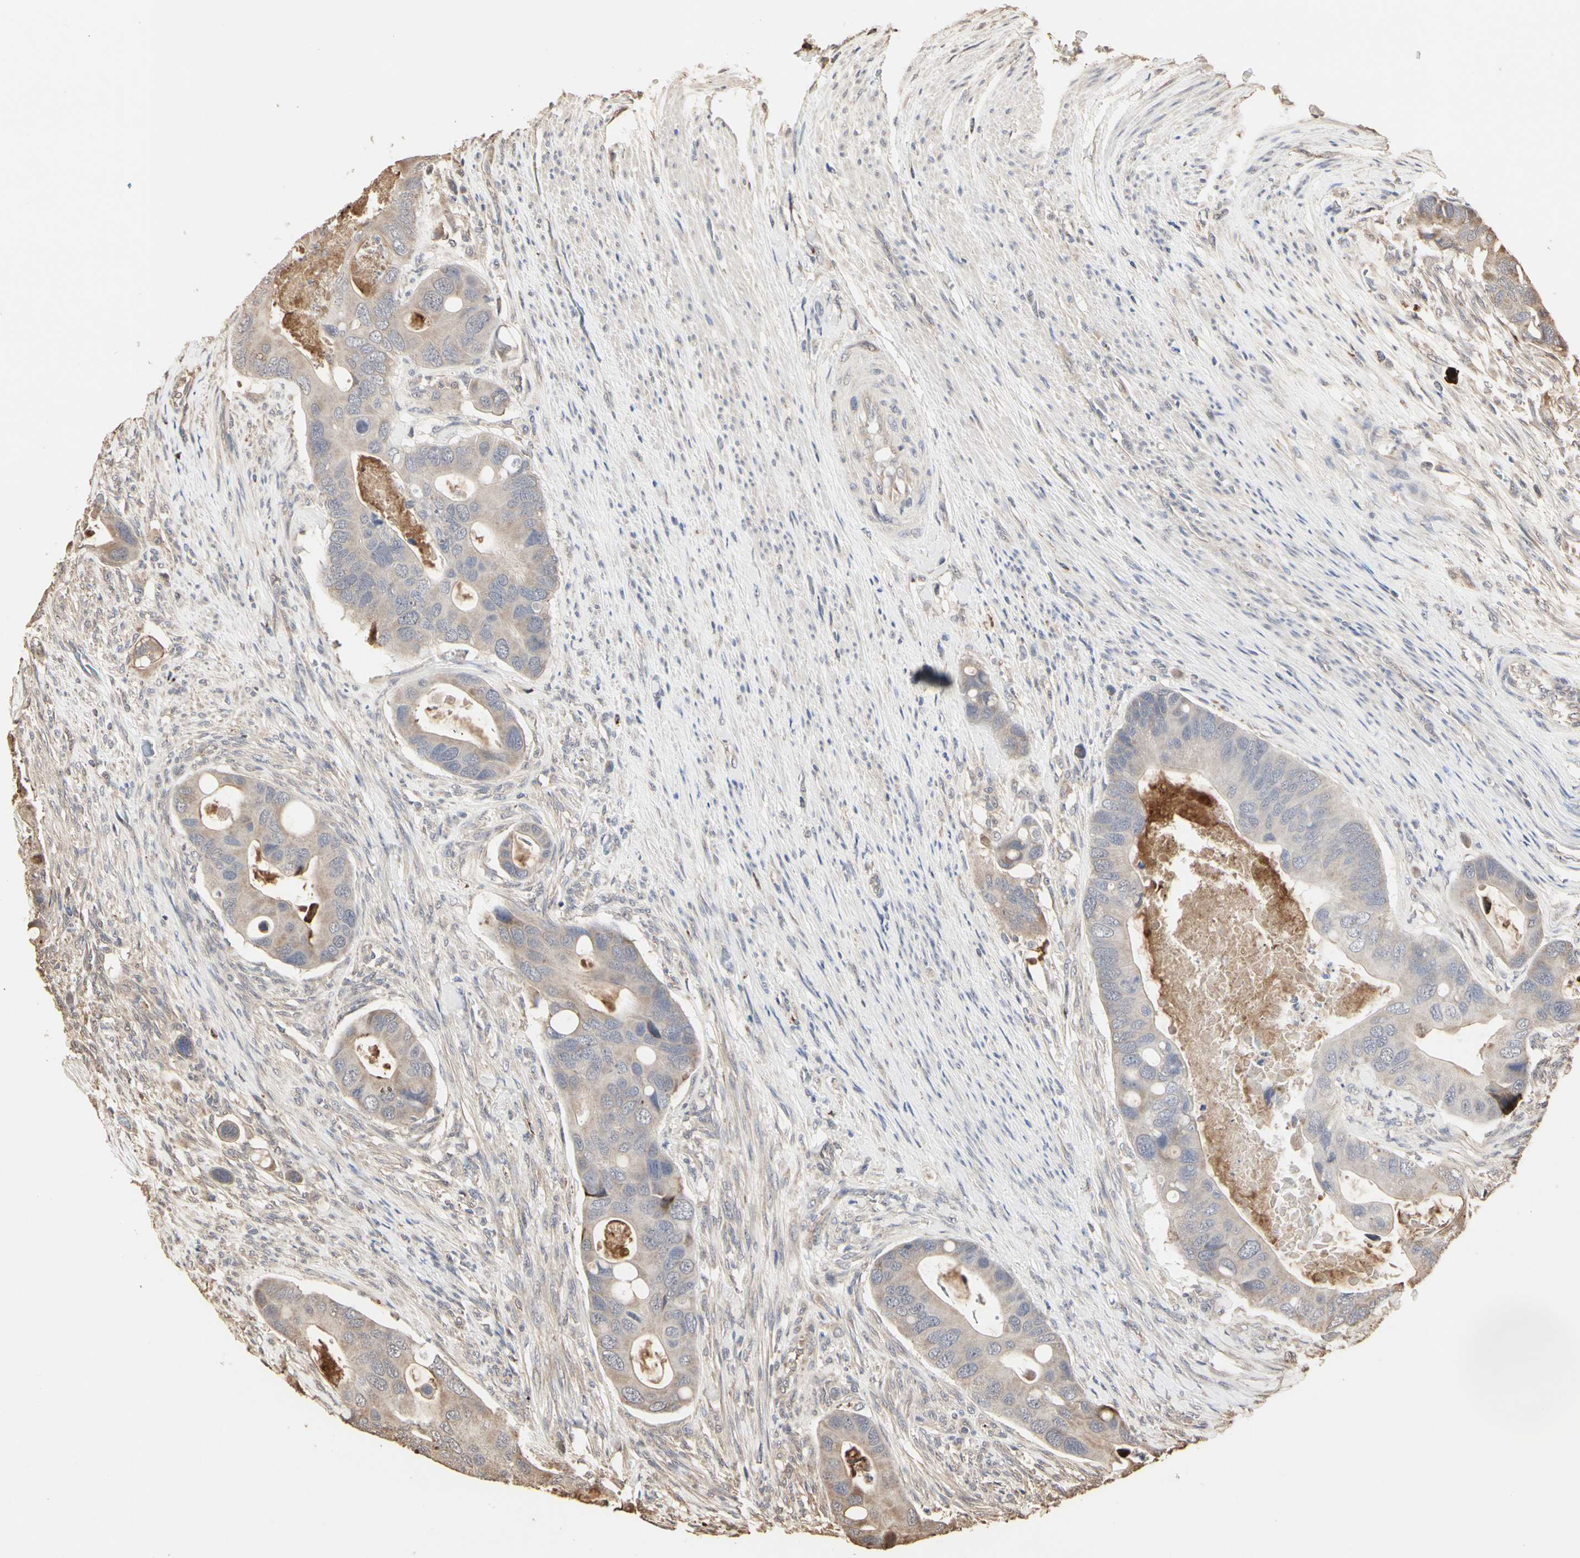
{"staining": {"intensity": "weak", "quantity": ">75%", "location": "cytoplasmic/membranous"}, "tissue": "colorectal cancer", "cell_type": "Tumor cells", "image_type": "cancer", "snomed": [{"axis": "morphology", "description": "Adenocarcinoma, NOS"}, {"axis": "topography", "description": "Rectum"}], "caption": "An immunohistochemistry histopathology image of neoplastic tissue is shown. Protein staining in brown labels weak cytoplasmic/membranous positivity in colorectal adenocarcinoma within tumor cells.", "gene": "TAOK1", "patient": {"sex": "female", "age": 57}}